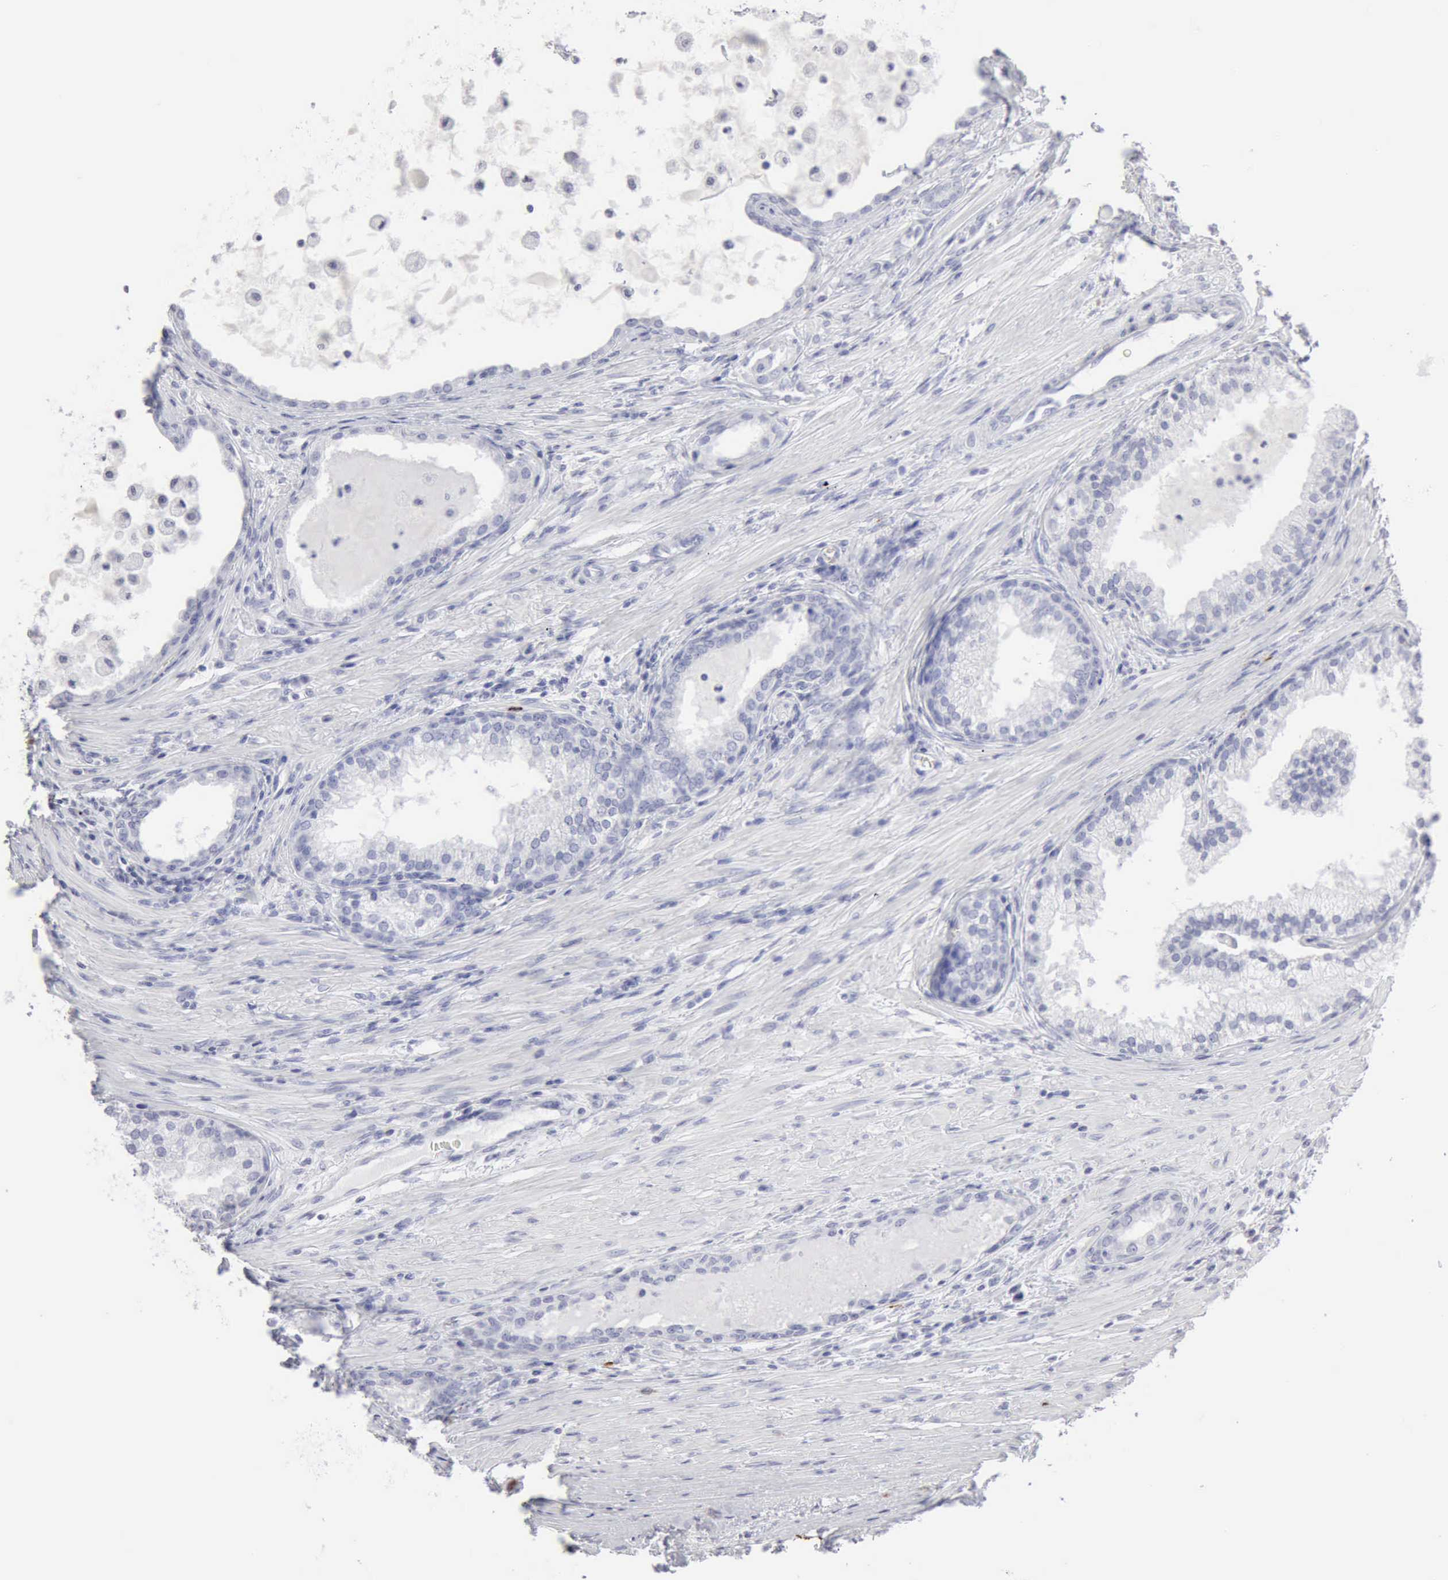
{"staining": {"intensity": "negative", "quantity": "none", "location": "none"}, "tissue": "prostate cancer", "cell_type": "Tumor cells", "image_type": "cancer", "snomed": [{"axis": "morphology", "description": "Adenocarcinoma, Medium grade"}, {"axis": "topography", "description": "Prostate"}], "caption": "DAB immunohistochemical staining of human prostate cancer (medium-grade adenocarcinoma) demonstrates no significant positivity in tumor cells.", "gene": "CMA1", "patient": {"sex": "male", "age": 70}}